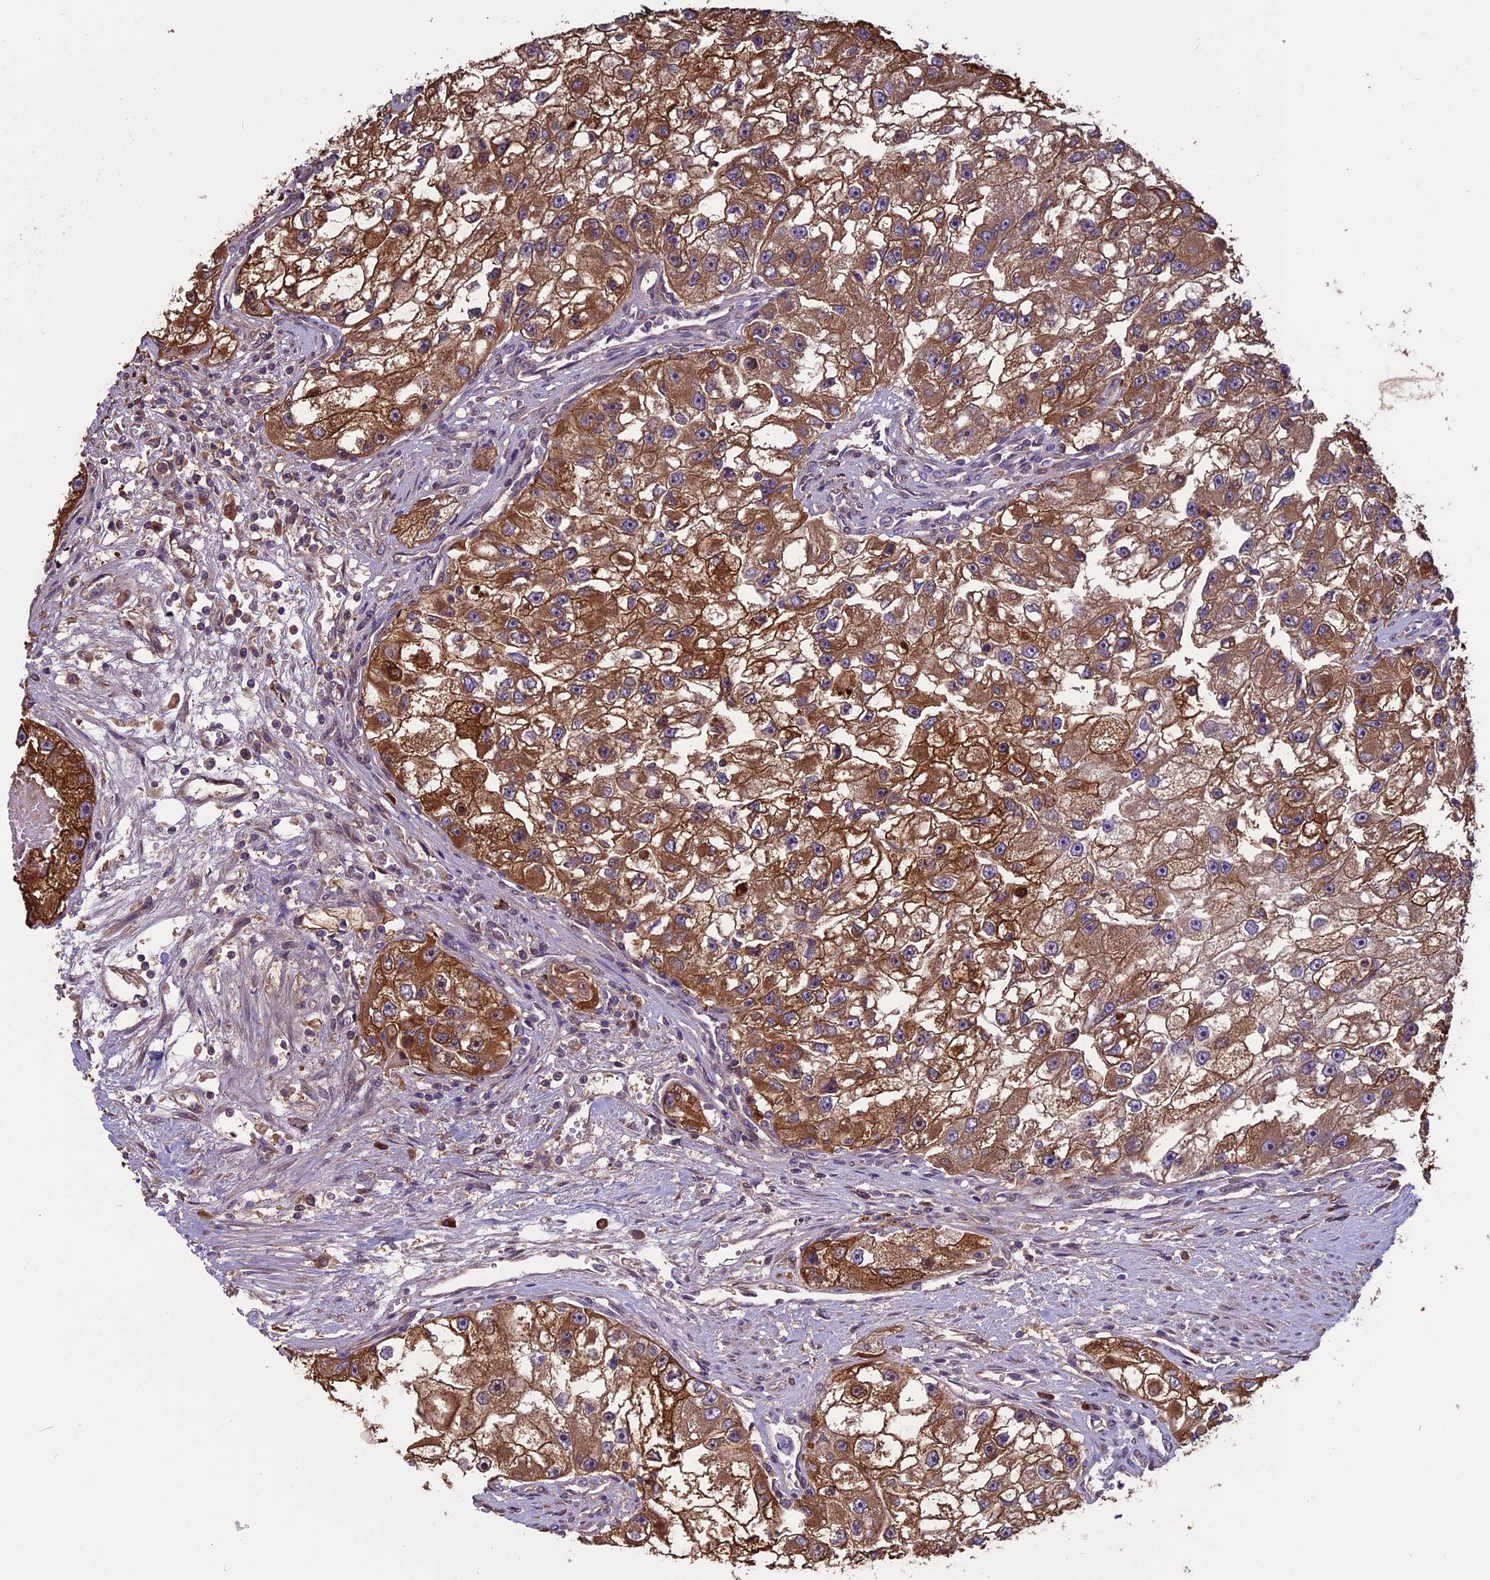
{"staining": {"intensity": "moderate", "quantity": ">75%", "location": "cytoplasmic/membranous"}, "tissue": "renal cancer", "cell_type": "Tumor cells", "image_type": "cancer", "snomed": [{"axis": "morphology", "description": "Adenocarcinoma, NOS"}, {"axis": "topography", "description": "Kidney"}], "caption": "Tumor cells display moderate cytoplasmic/membranous expression in about >75% of cells in renal cancer. Nuclei are stained in blue.", "gene": "VWA3A", "patient": {"sex": "male", "age": 63}}